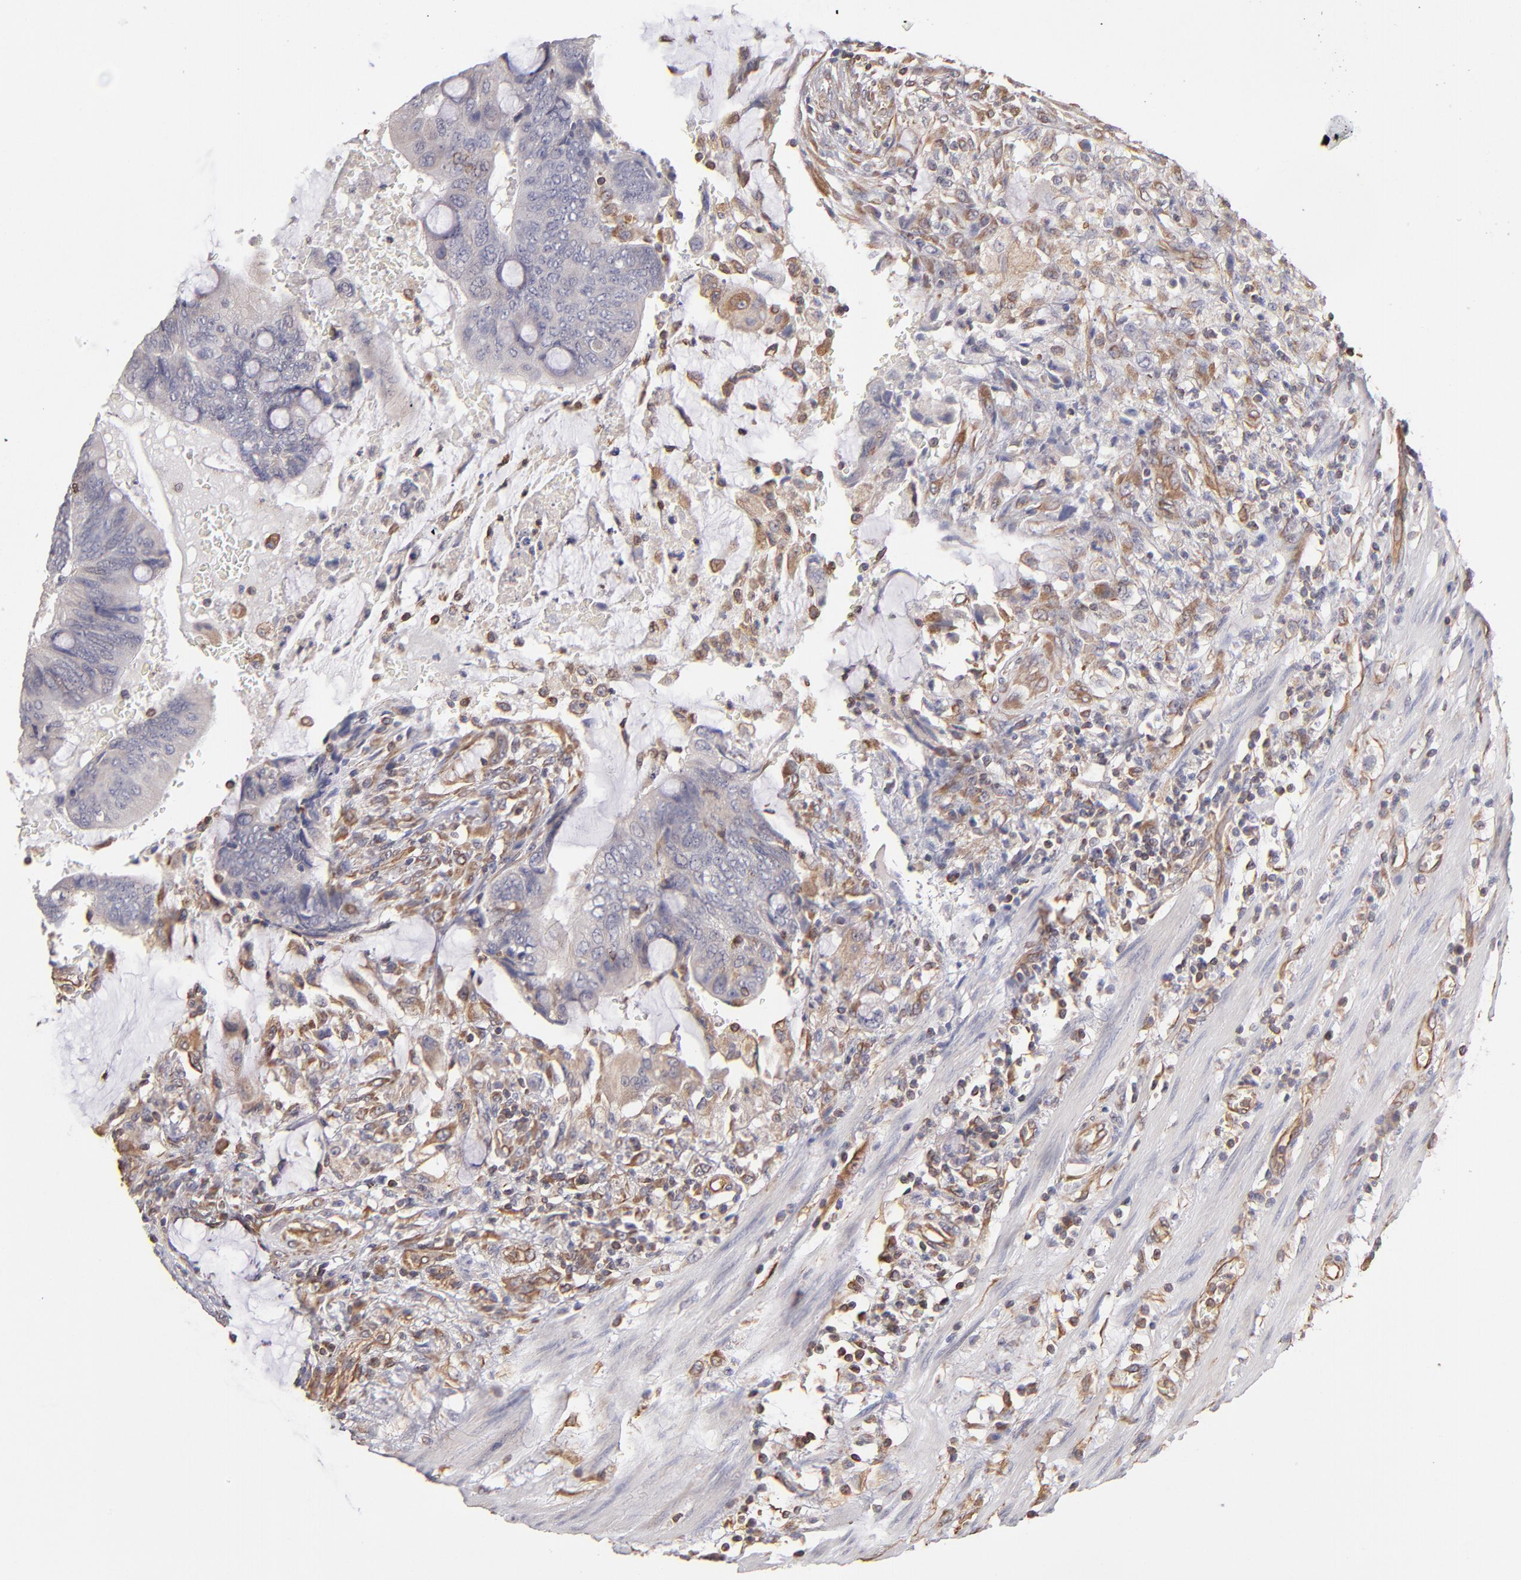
{"staining": {"intensity": "weak", "quantity": "25%-75%", "location": "cytoplasmic/membranous"}, "tissue": "colorectal cancer", "cell_type": "Tumor cells", "image_type": "cancer", "snomed": [{"axis": "morphology", "description": "Normal tissue, NOS"}, {"axis": "morphology", "description": "Adenocarcinoma, NOS"}, {"axis": "topography", "description": "Rectum"}], "caption": "Immunohistochemistry of human adenocarcinoma (colorectal) displays low levels of weak cytoplasmic/membranous expression in about 25%-75% of tumor cells.", "gene": "ABCC1", "patient": {"sex": "male", "age": 92}}